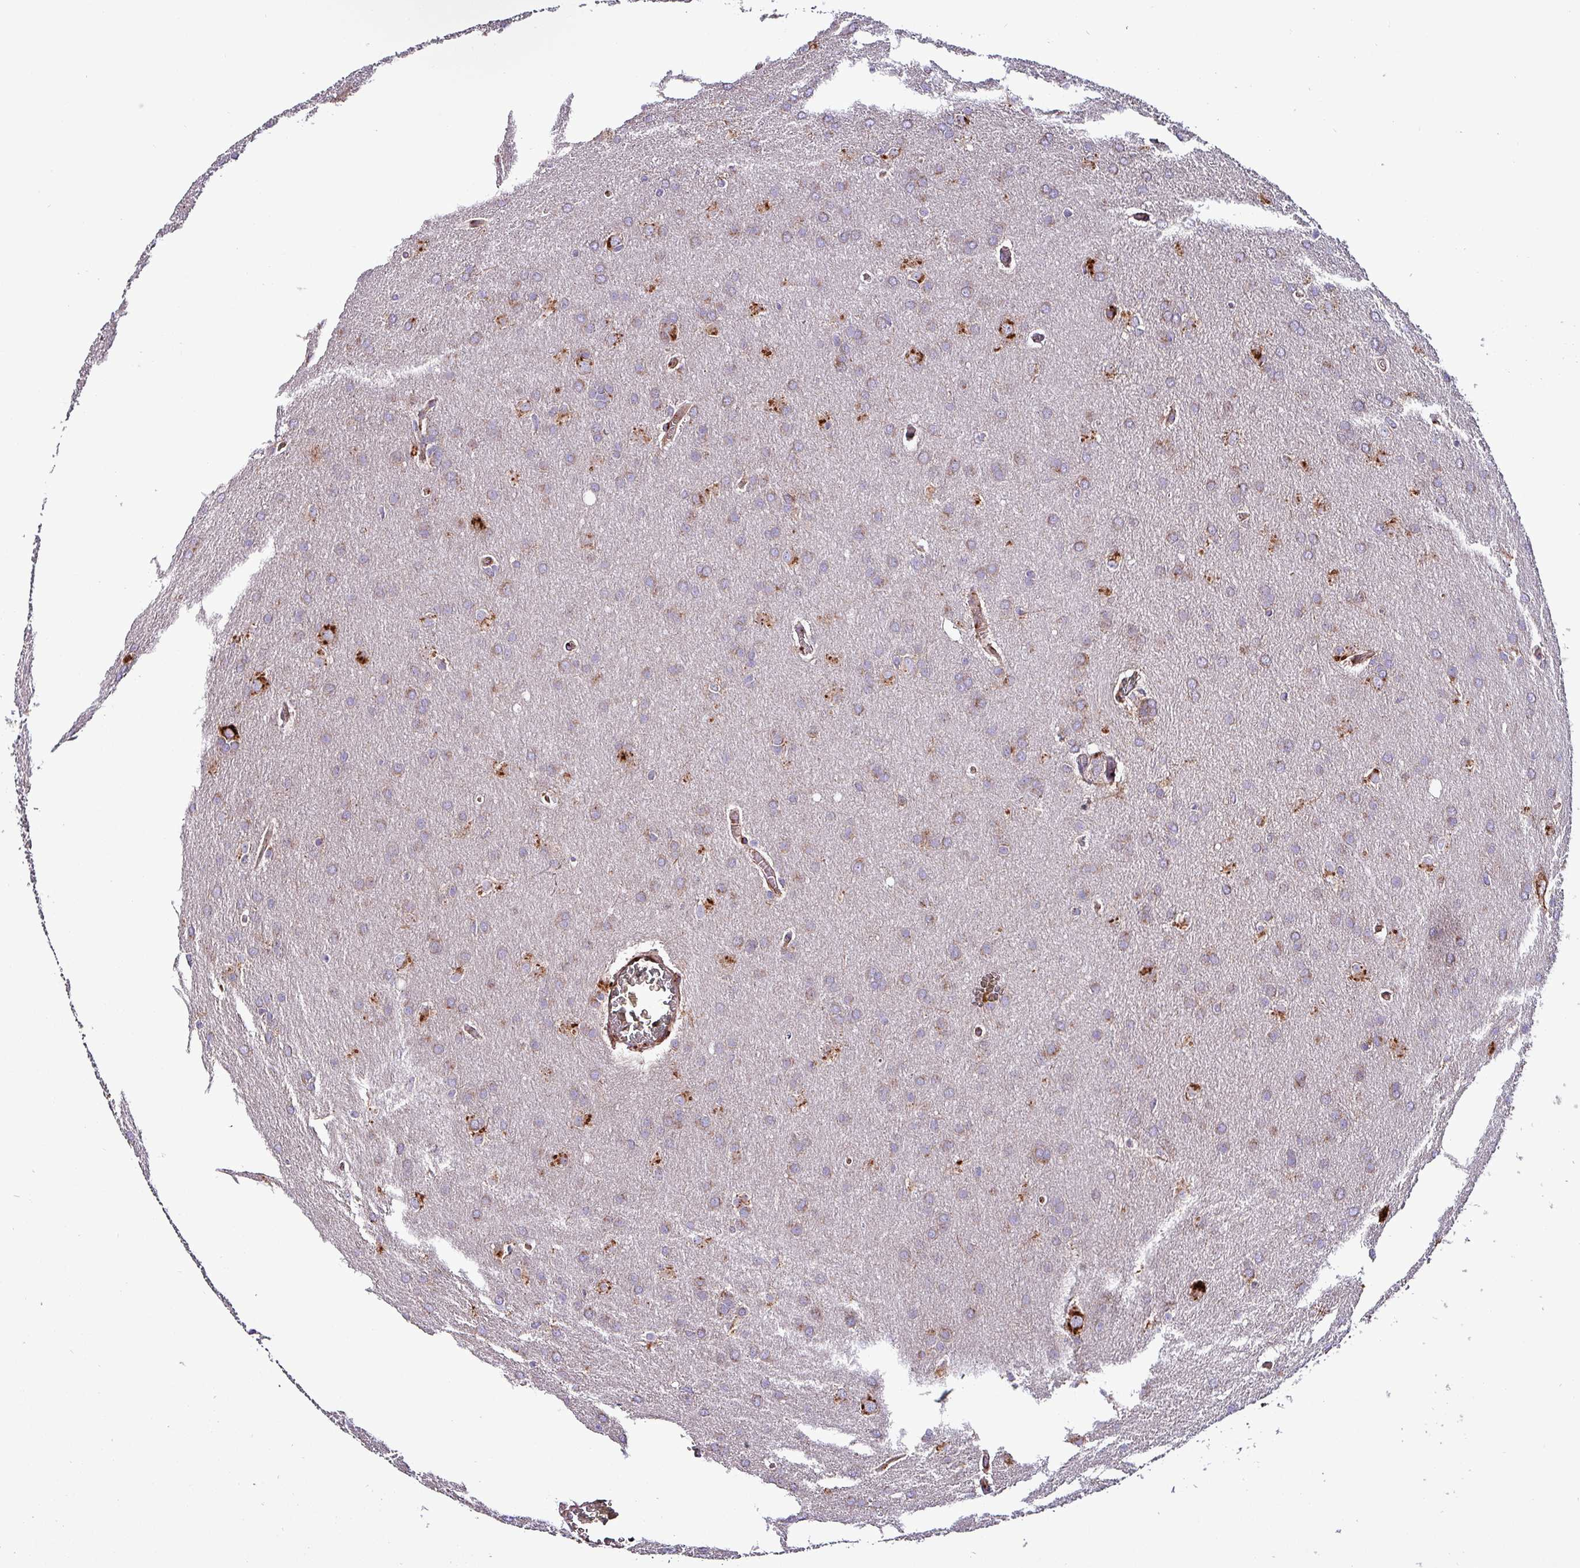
{"staining": {"intensity": "strong", "quantity": "<25%", "location": "cytoplasmic/membranous"}, "tissue": "glioma", "cell_type": "Tumor cells", "image_type": "cancer", "snomed": [{"axis": "morphology", "description": "Glioma, malignant, Low grade"}, {"axis": "topography", "description": "Brain"}], "caption": "A brown stain labels strong cytoplasmic/membranous staining of a protein in human glioma tumor cells. (DAB (3,3'-diaminobenzidine) IHC with brightfield microscopy, high magnification).", "gene": "VAMP4", "patient": {"sex": "female", "age": 32}}